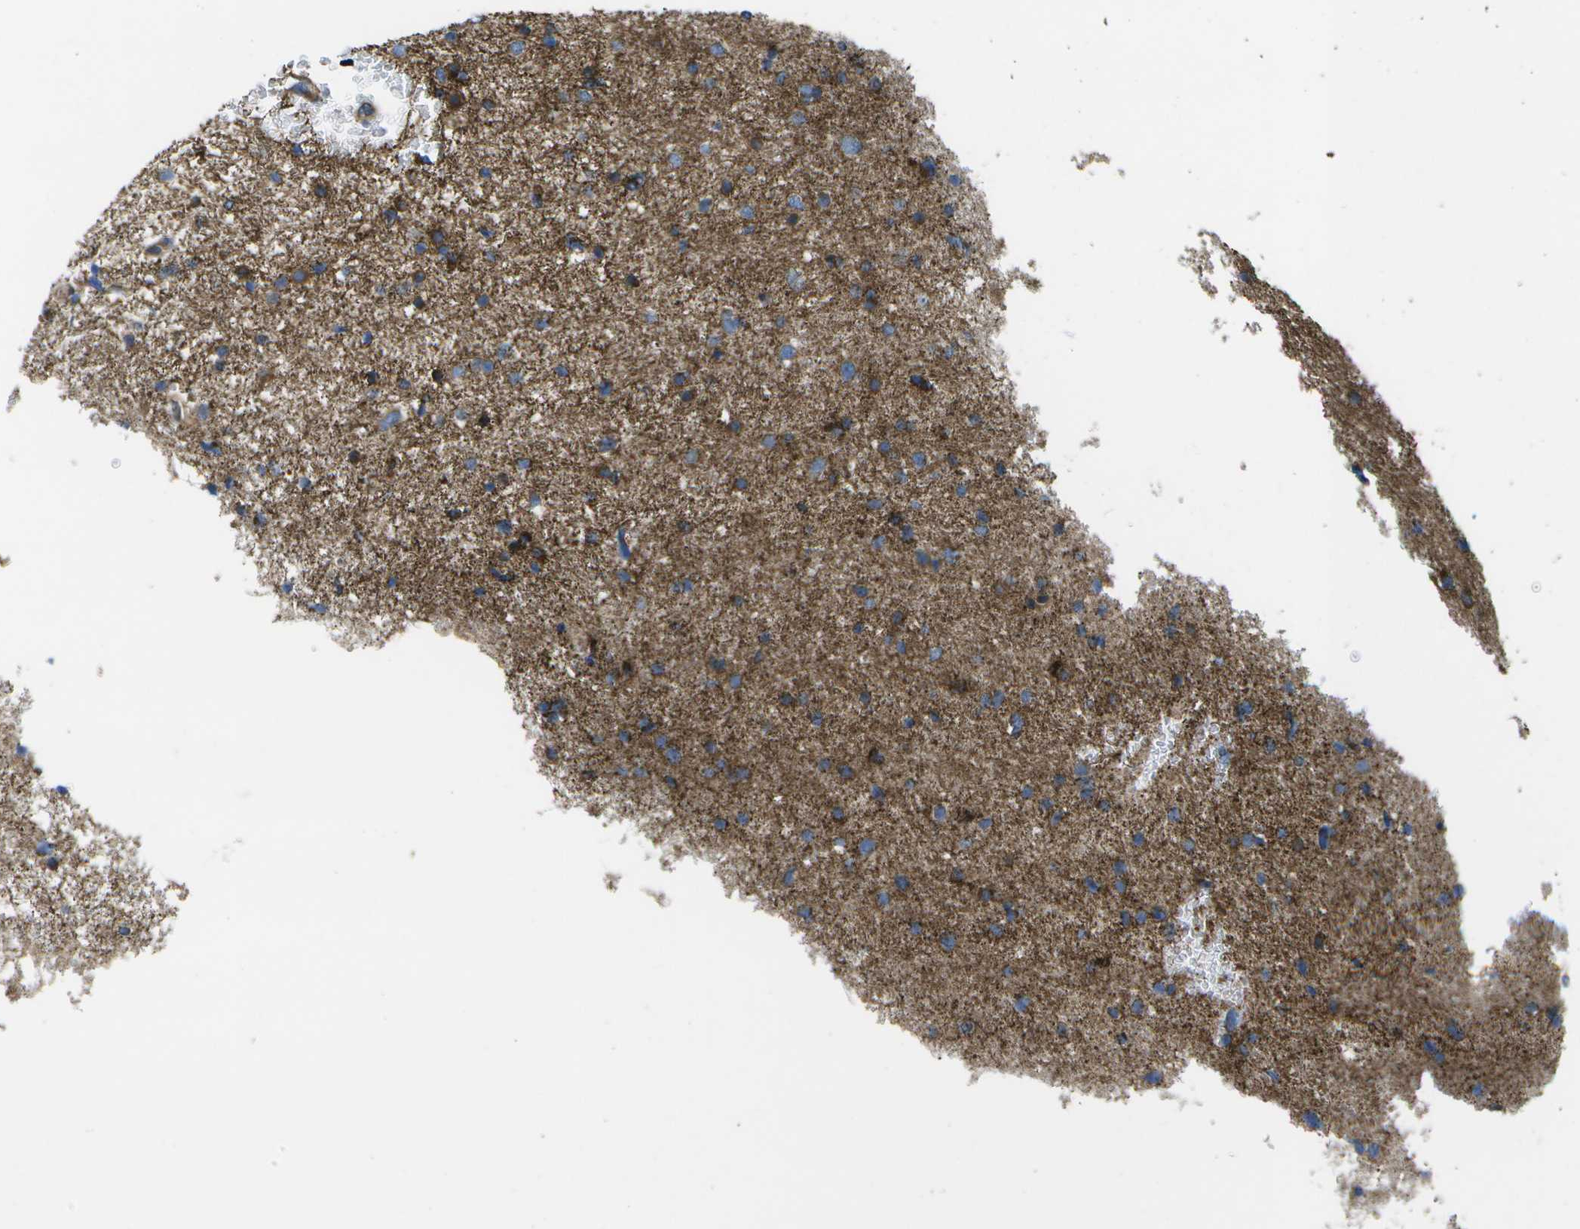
{"staining": {"intensity": "strong", "quantity": "25%-75%", "location": "cytoplasmic/membranous"}, "tissue": "glioma", "cell_type": "Tumor cells", "image_type": "cancer", "snomed": [{"axis": "morphology", "description": "Glioma, malignant, Low grade"}, {"axis": "topography", "description": "Brain"}], "caption": "Immunohistochemistry of glioma exhibits high levels of strong cytoplasmic/membranous positivity in about 25%-75% of tumor cells.", "gene": "MVK", "patient": {"sex": "female", "age": 37}}